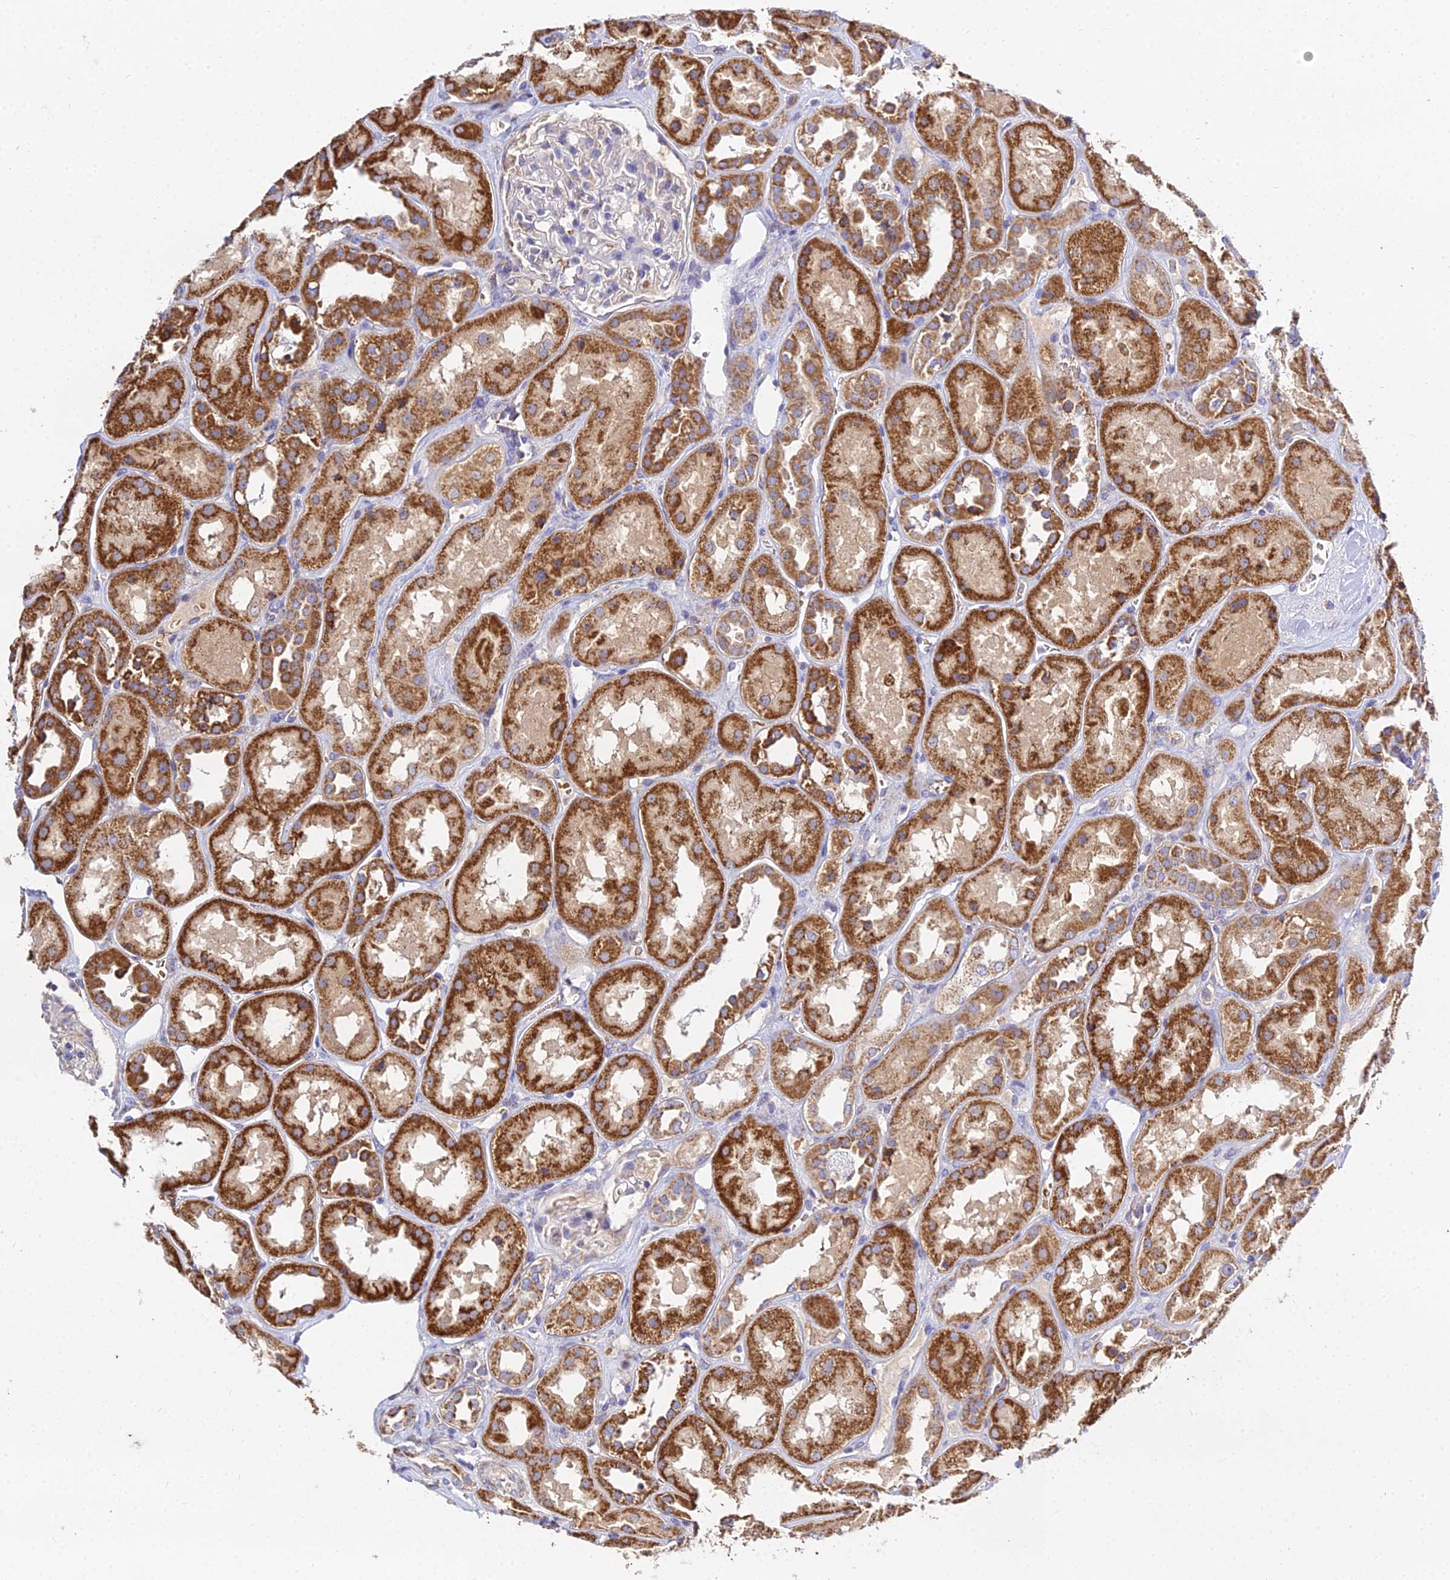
{"staining": {"intensity": "negative", "quantity": "none", "location": "none"}, "tissue": "kidney", "cell_type": "Cells in glomeruli", "image_type": "normal", "snomed": [{"axis": "morphology", "description": "Normal tissue, NOS"}, {"axis": "topography", "description": "Kidney"}], "caption": "IHC histopathology image of normal kidney: kidney stained with DAB reveals no significant protein expression in cells in glomeruli.", "gene": "TYW5", "patient": {"sex": "male", "age": 70}}